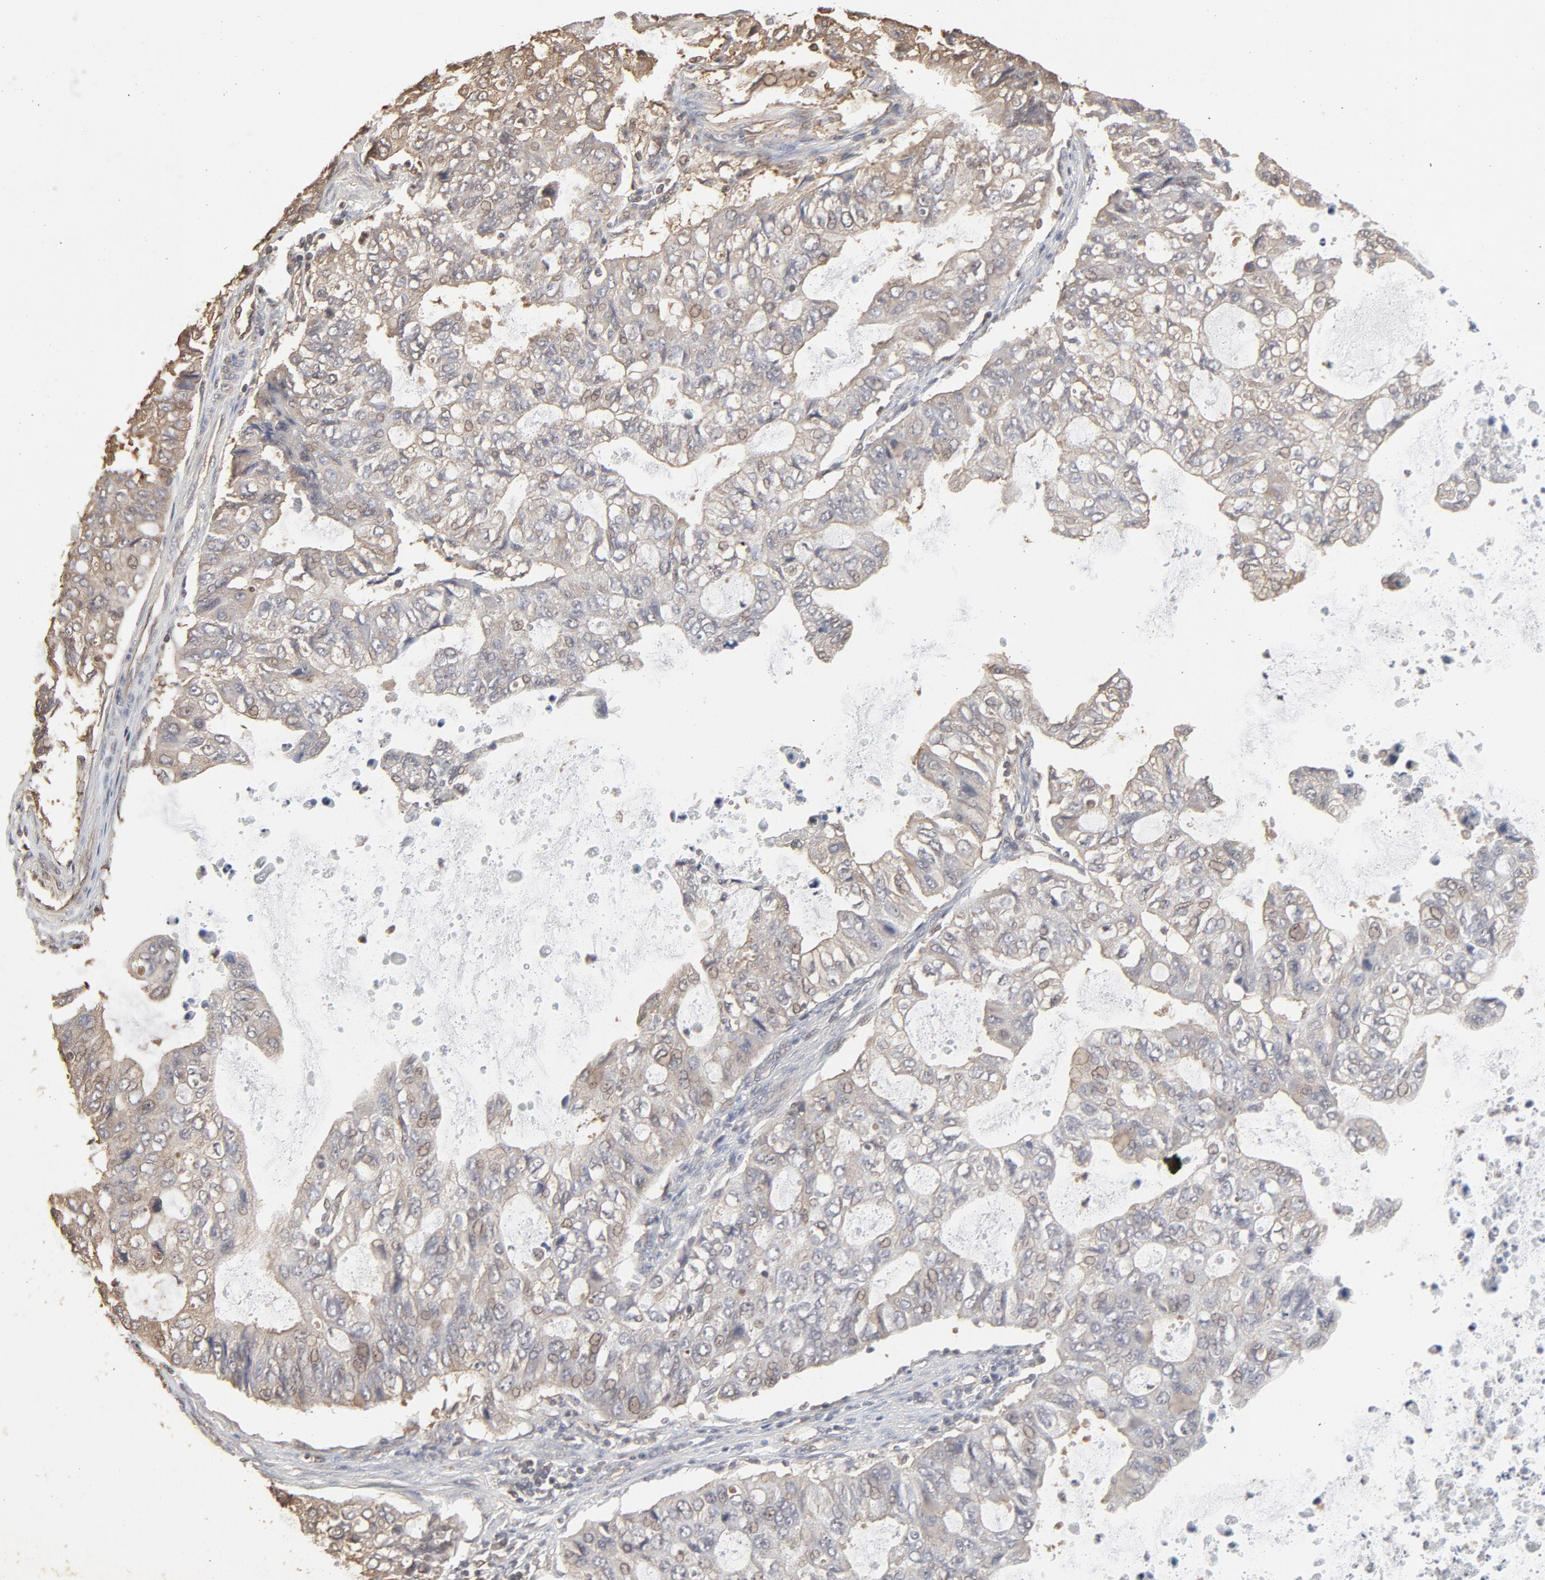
{"staining": {"intensity": "weak", "quantity": ">75%", "location": "cytoplasmic/membranous"}, "tissue": "stomach cancer", "cell_type": "Tumor cells", "image_type": "cancer", "snomed": [{"axis": "morphology", "description": "Adenocarcinoma, NOS"}, {"axis": "topography", "description": "Stomach, upper"}], "caption": "IHC of human stomach cancer (adenocarcinoma) exhibits low levels of weak cytoplasmic/membranous expression in about >75% of tumor cells.", "gene": "PPP2CA", "patient": {"sex": "female", "age": 52}}